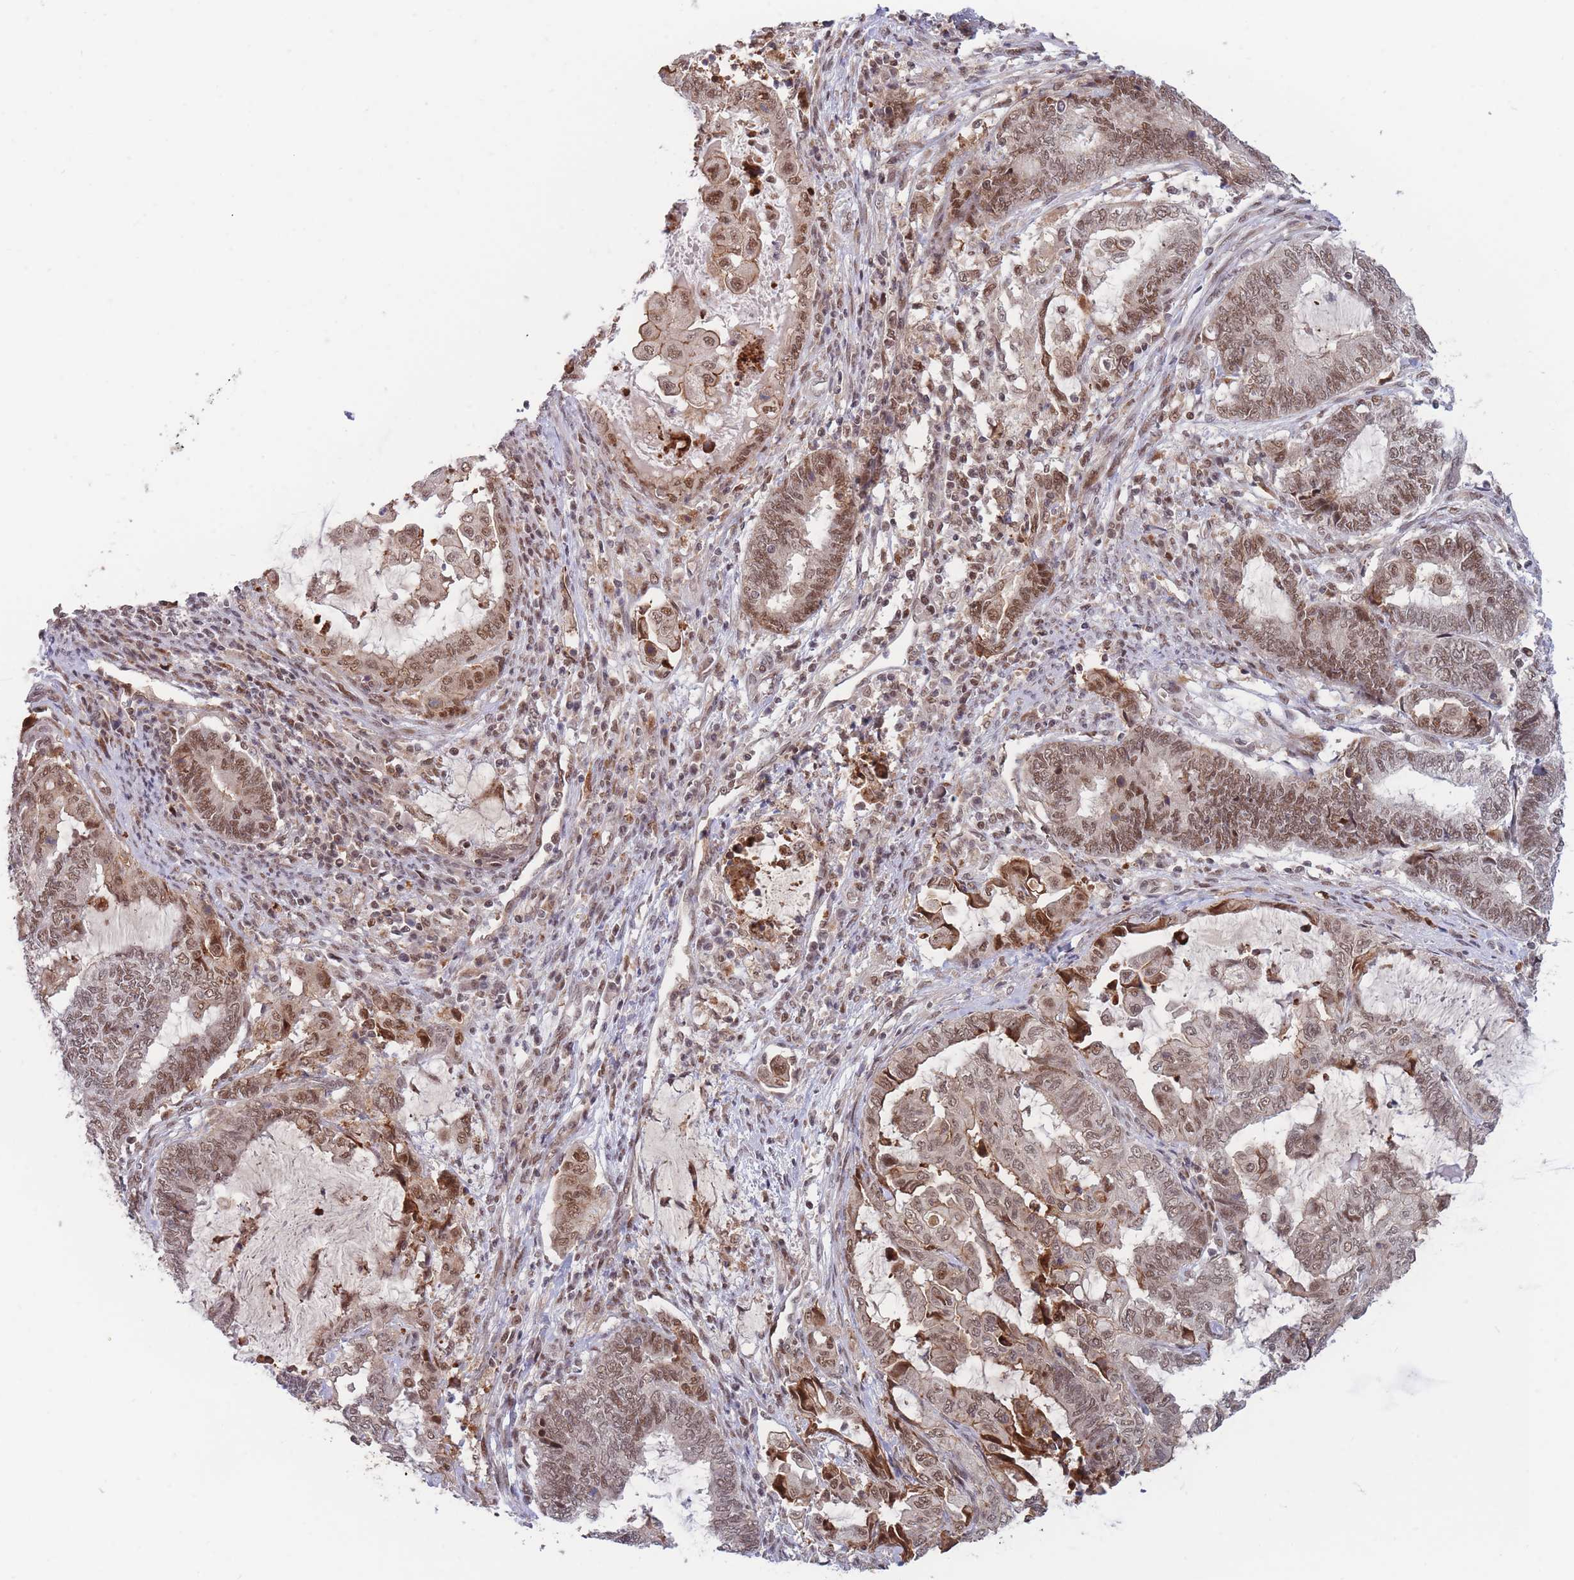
{"staining": {"intensity": "moderate", "quantity": ">75%", "location": "cytoplasmic/membranous,nuclear"}, "tissue": "endometrial cancer", "cell_type": "Tumor cells", "image_type": "cancer", "snomed": [{"axis": "morphology", "description": "Adenocarcinoma, NOS"}, {"axis": "topography", "description": "Uterus"}, {"axis": "topography", "description": "Endometrium"}], "caption": "Immunohistochemistry (IHC) image of neoplastic tissue: human adenocarcinoma (endometrial) stained using IHC demonstrates medium levels of moderate protein expression localized specifically in the cytoplasmic/membranous and nuclear of tumor cells, appearing as a cytoplasmic/membranous and nuclear brown color.", "gene": "BOD1L1", "patient": {"sex": "female", "age": 70}}